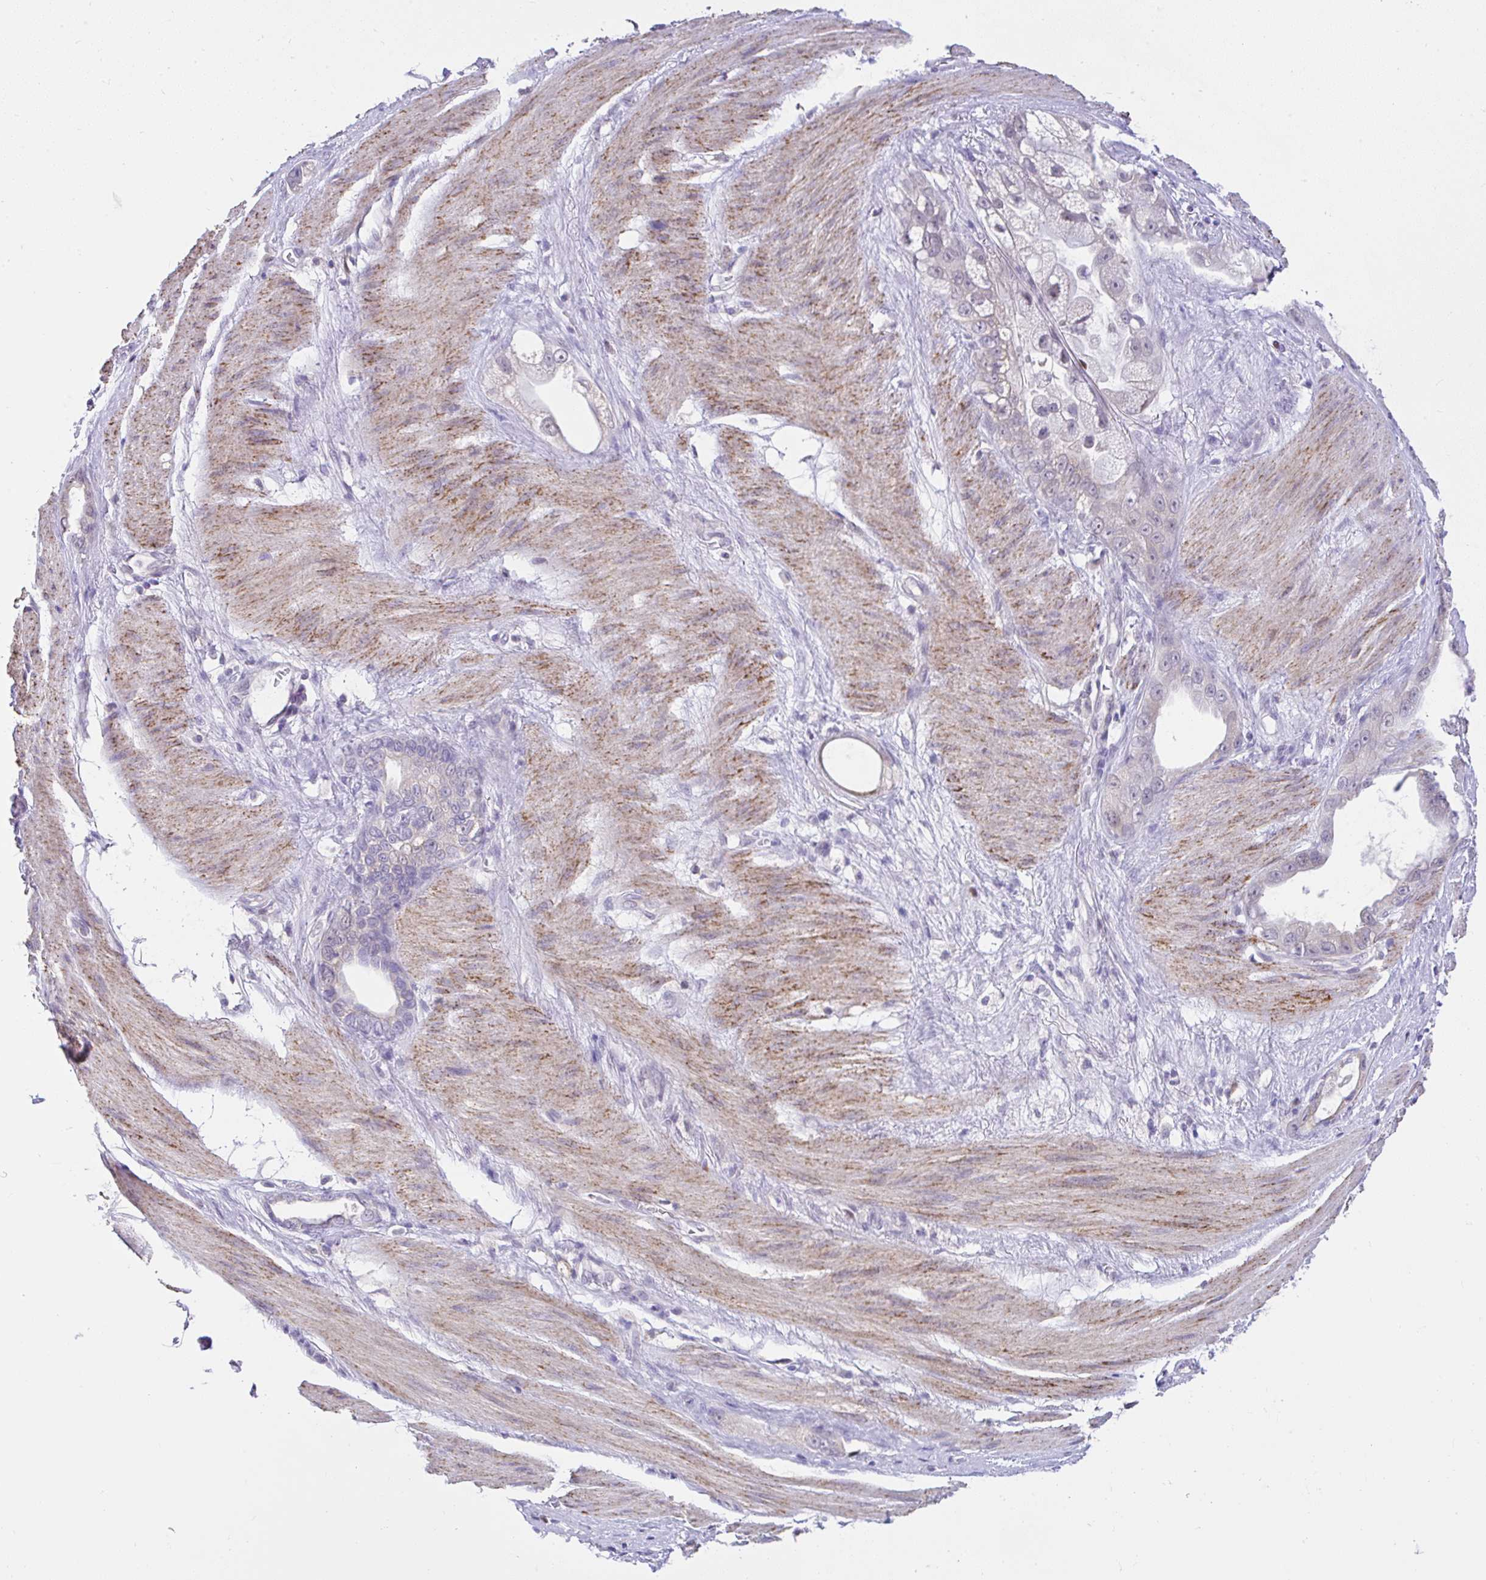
{"staining": {"intensity": "negative", "quantity": "none", "location": "none"}, "tissue": "stomach cancer", "cell_type": "Tumor cells", "image_type": "cancer", "snomed": [{"axis": "morphology", "description": "Adenocarcinoma, NOS"}, {"axis": "topography", "description": "Stomach"}], "caption": "Tumor cells are negative for protein expression in human stomach adenocarcinoma. (DAB (3,3'-diaminobenzidine) IHC visualized using brightfield microscopy, high magnification).", "gene": "CTU1", "patient": {"sex": "male", "age": 55}}